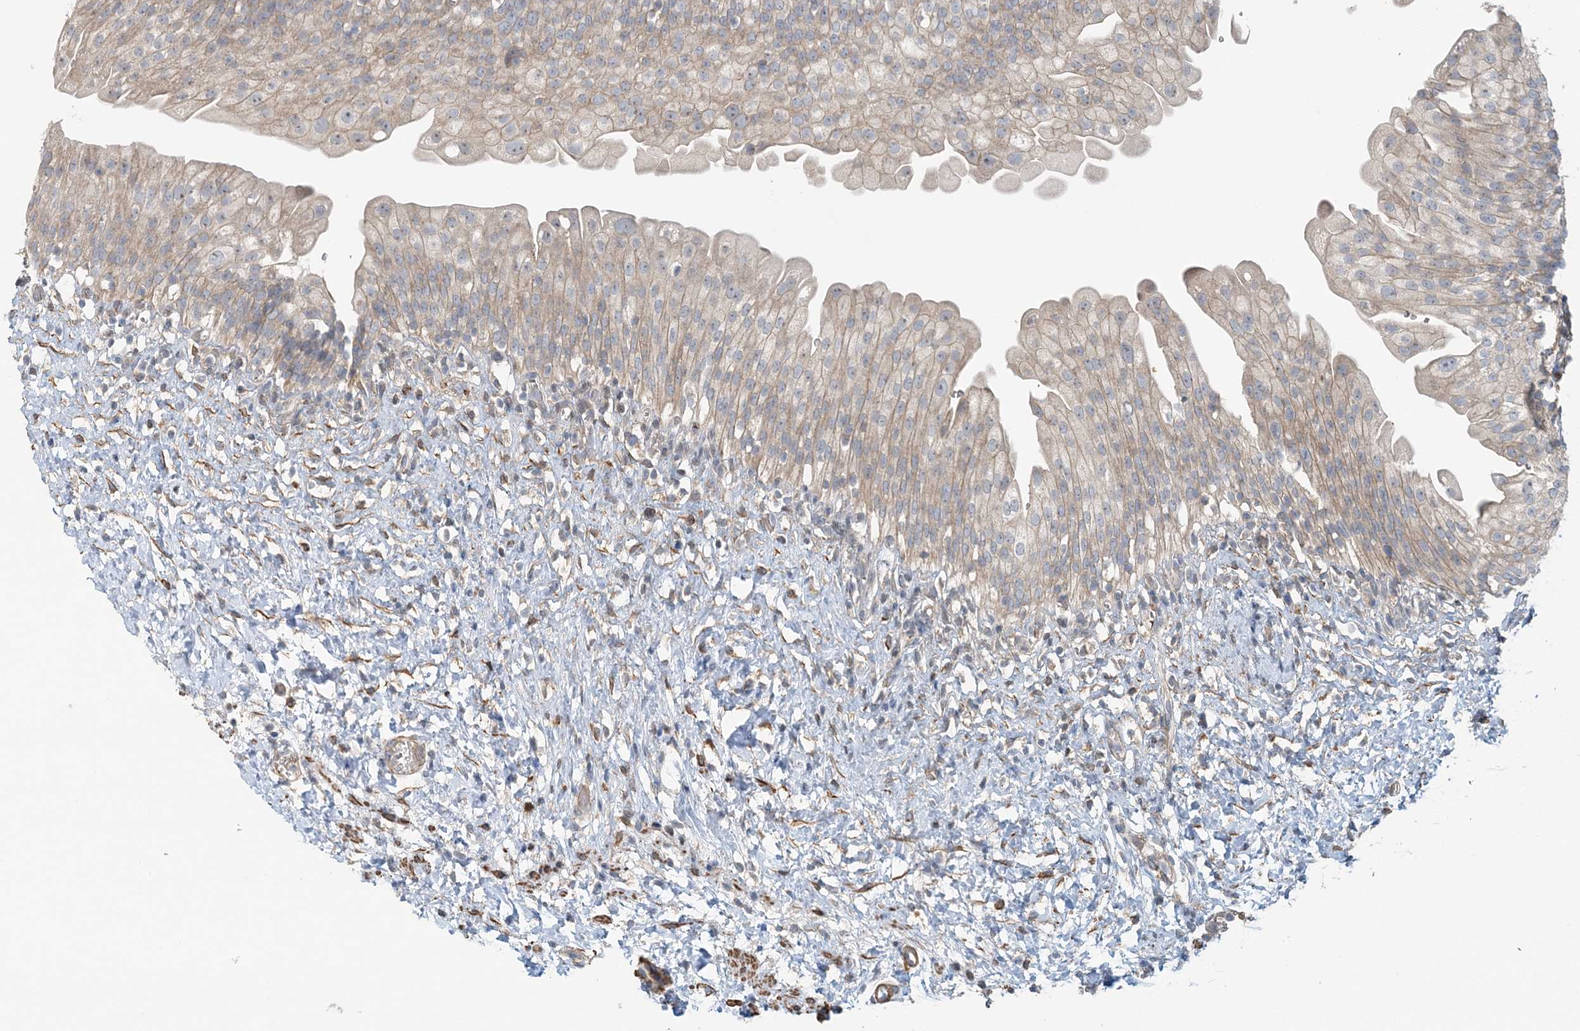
{"staining": {"intensity": "weak", "quantity": "25%-75%", "location": "cytoplasmic/membranous"}, "tissue": "urinary bladder", "cell_type": "Urothelial cells", "image_type": "normal", "snomed": [{"axis": "morphology", "description": "Normal tissue, NOS"}, {"axis": "topography", "description": "Urinary bladder"}], "caption": "High-power microscopy captured an IHC histopathology image of unremarkable urinary bladder, revealing weak cytoplasmic/membranous positivity in approximately 25%-75% of urothelial cells.", "gene": "TTI1", "patient": {"sex": "female", "age": 27}}